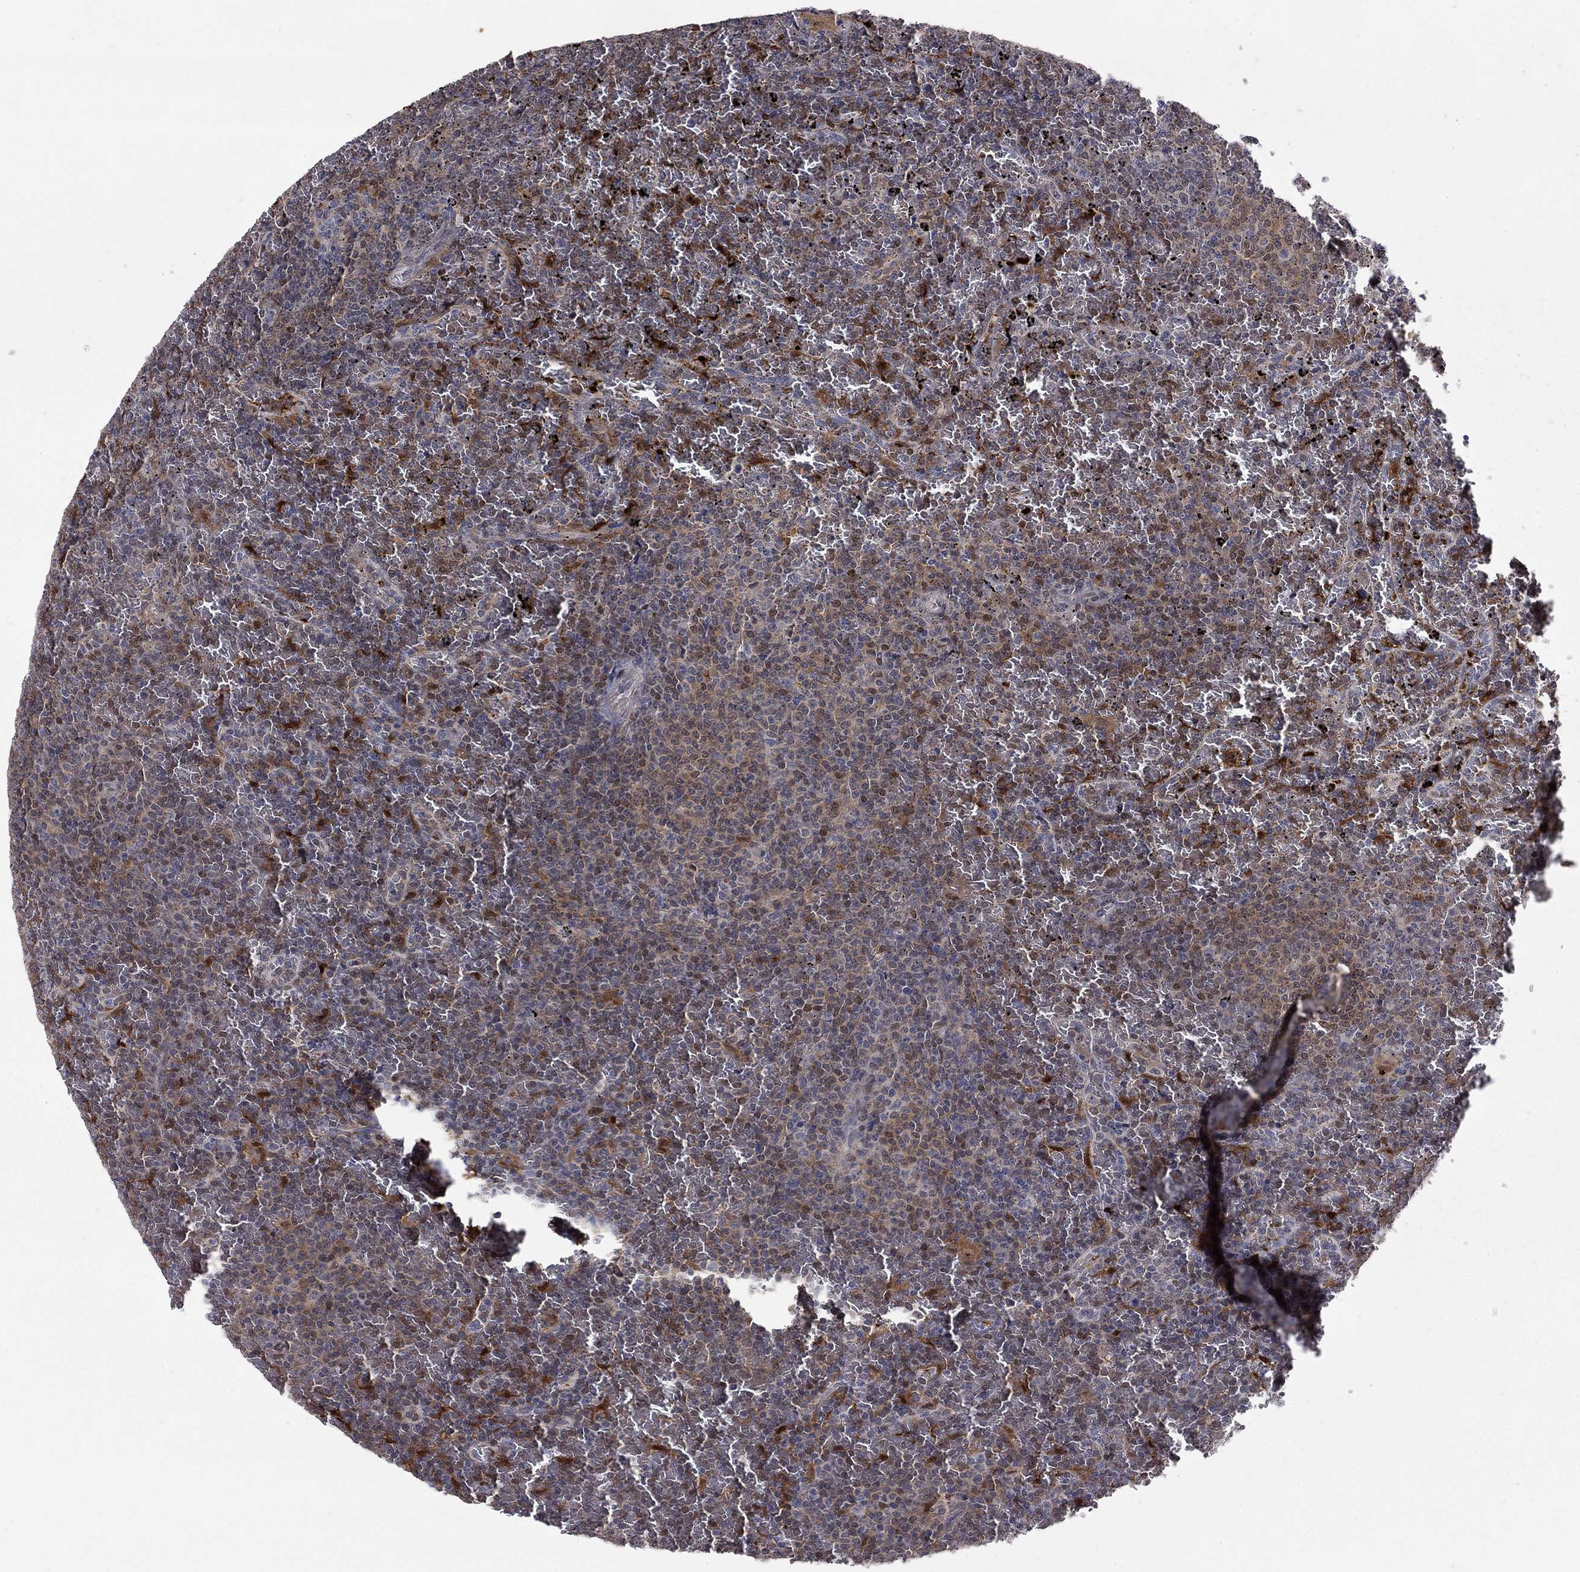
{"staining": {"intensity": "moderate", "quantity": "25%-75%", "location": "cytoplasmic/membranous,nuclear"}, "tissue": "lymphoma", "cell_type": "Tumor cells", "image_type": "cancer", "snomed": [{"axis": "morphology", "description": "Malignant lymphoma, non-Hodgkin's type, Low grade"}, {"axis": "topography", "description": "Spleen"}], "caption": "A high-resolution photomicrograph shows immunohistochemistry staining of low-grade malignant lymphoma, non-Hodgkin's type, which demonstrates moderate cytoplasmic/membranous and nuclear positivity in about 25%-75% of tumor cells. (Brightfield microscopy of DAB IHC at high magnification).", "gene": "CBR1", "patient": {"sex": "female", "age": 77}}